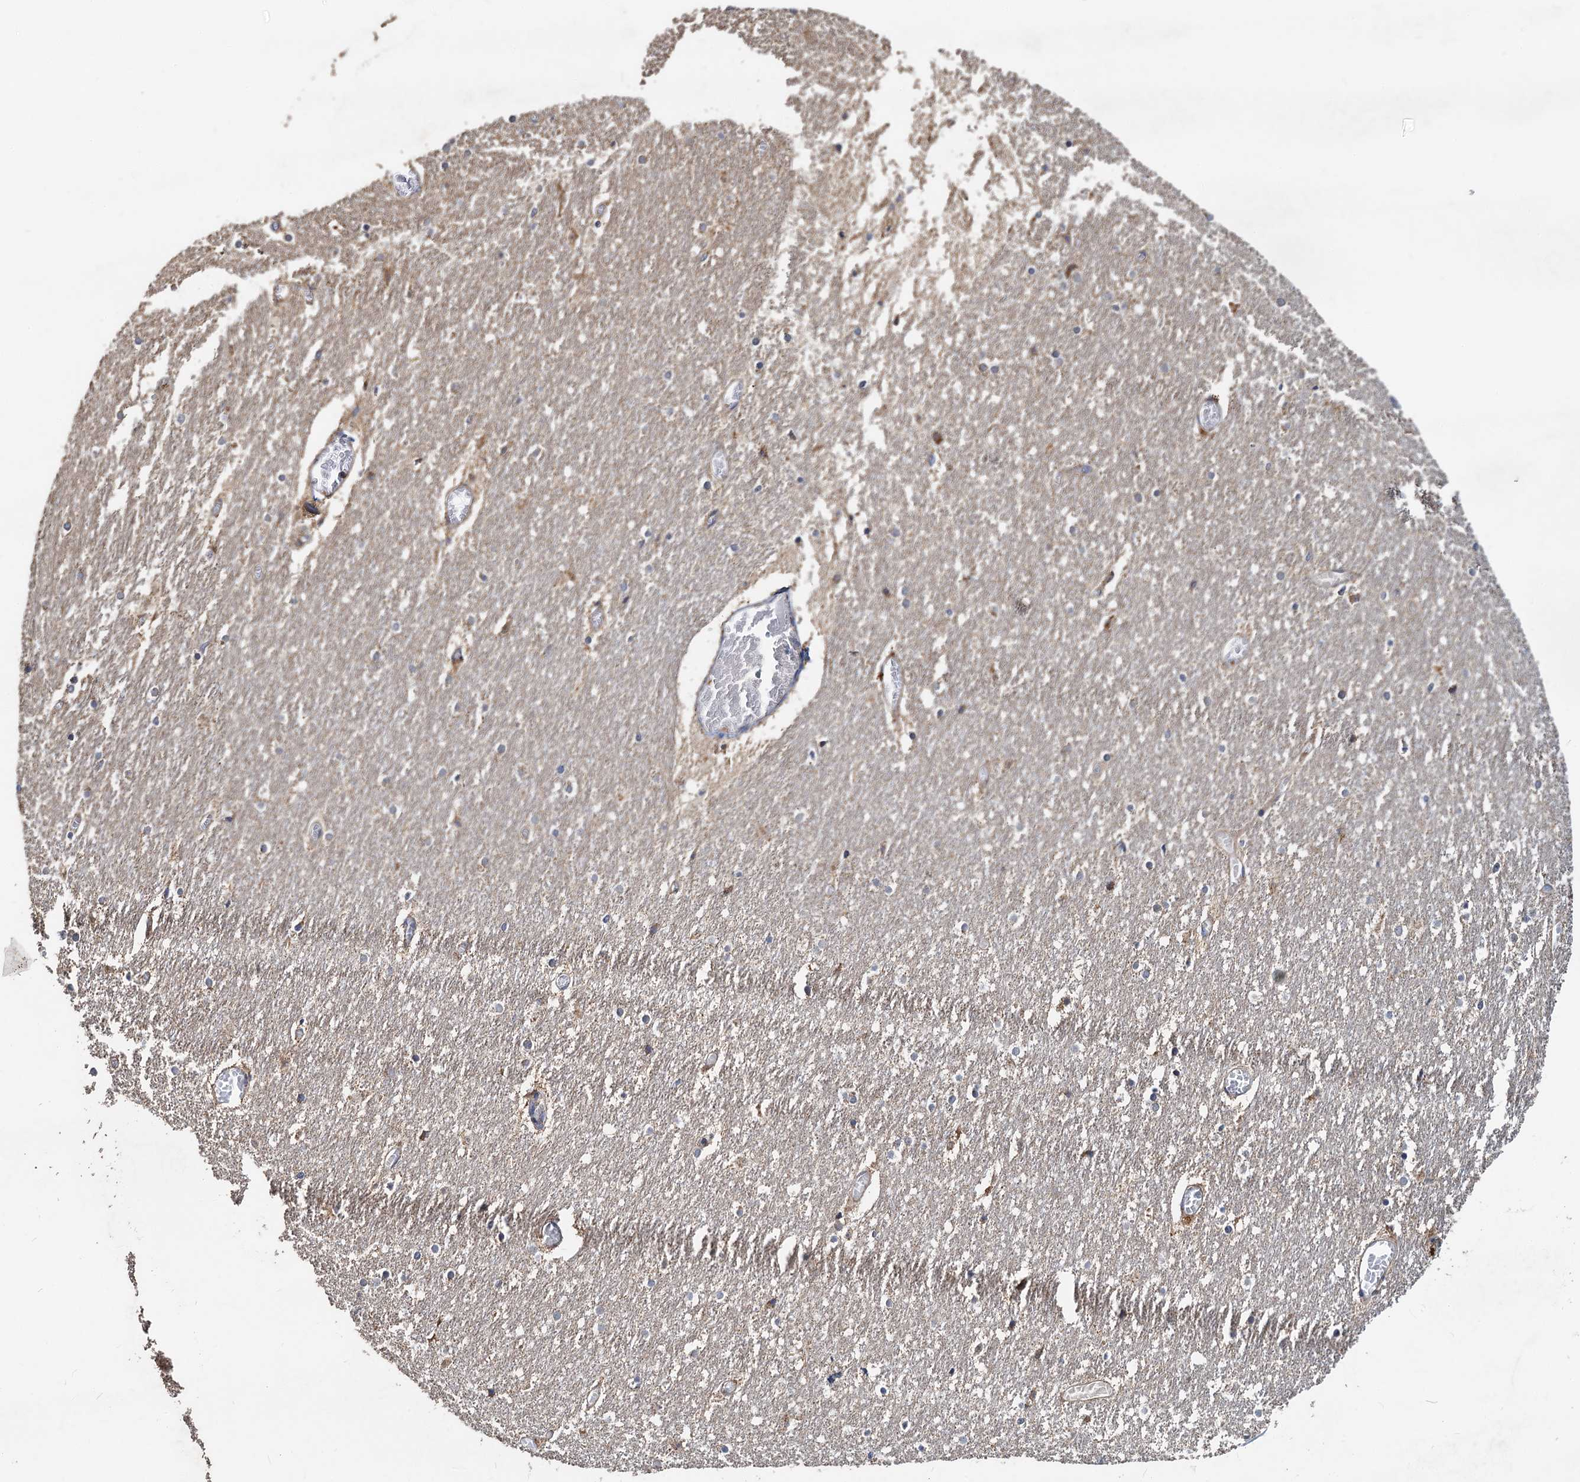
{"staining": {"intensity": "moderate", "quantity": "25%-75%", "location": "cytoplasmic/membranous"}, "tissue": "cerebellum", "cell_type": "Cells in granular layer", "image_type": "normal", "snomed": [{"axis": "morphology", "description": "Normal tissue, NOS"}, {"axis": "topography", "description": "Cerebellum"}], "caption": "Cells in granular layer reveal moderate cytoplasmic/membranous positivity in approximately 25%-75% of cells in normal cerebellum.", "gene": "SDS", "patient": {"sex": "female", "age": 28}}